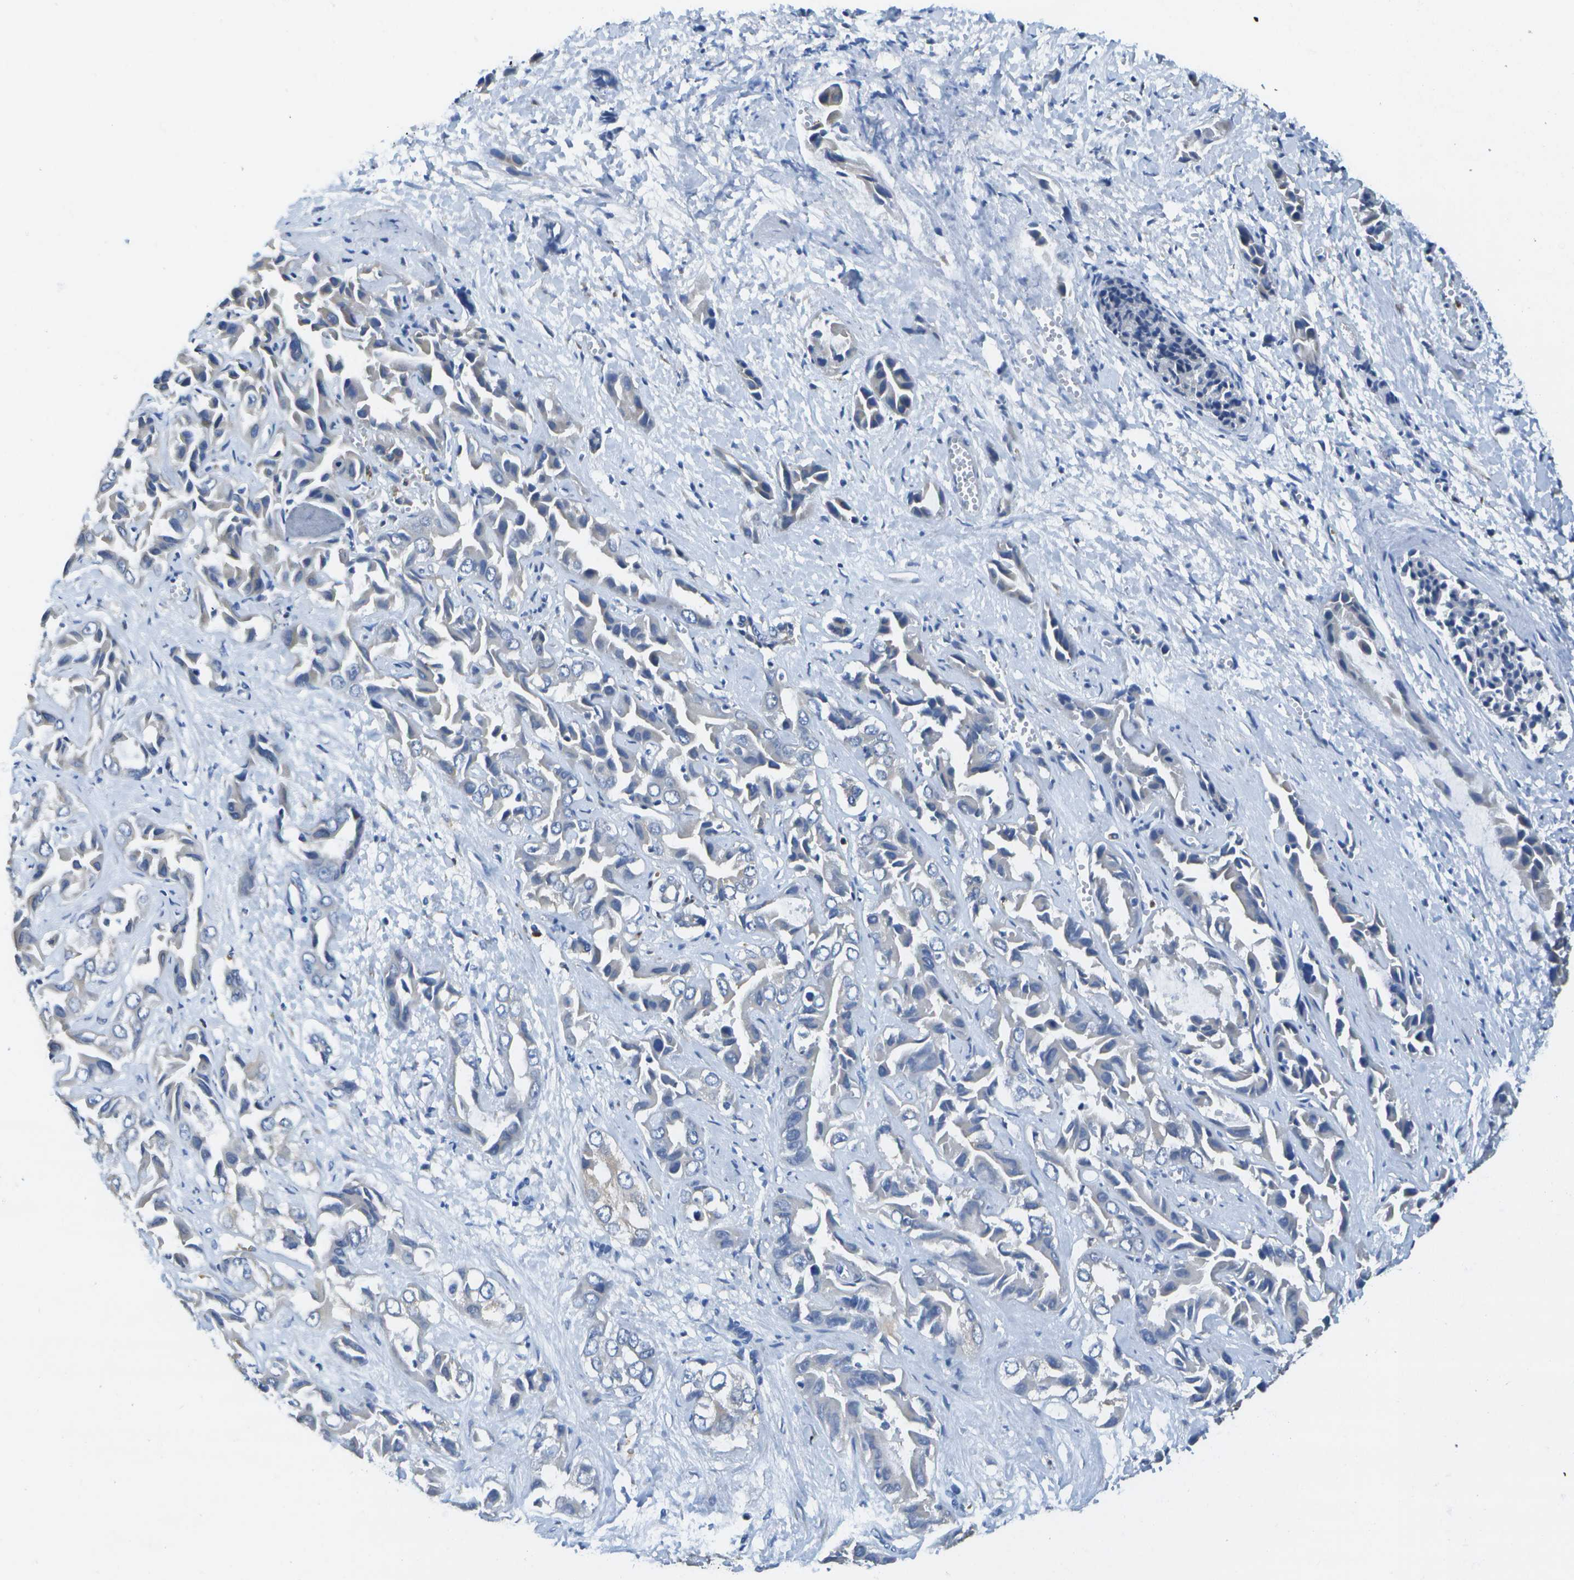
{"staining": {"intensity": "negative", "quantity": "none", "location": "none"}, "tissue": "liver cancer", "cell_type": "Tumor cells", "image_type": "cancer", "snomed": [{"axis": "morphology", "description": "Cholangiocarcinoma"}, {"axis": "topography", "description": "Liver"}], "caption": "Tumor cells are negative for brown protein staining in cholangiocarcinoma (liver).", "gene": "DSE", "patient": {"sex": "female", "age": 52}}